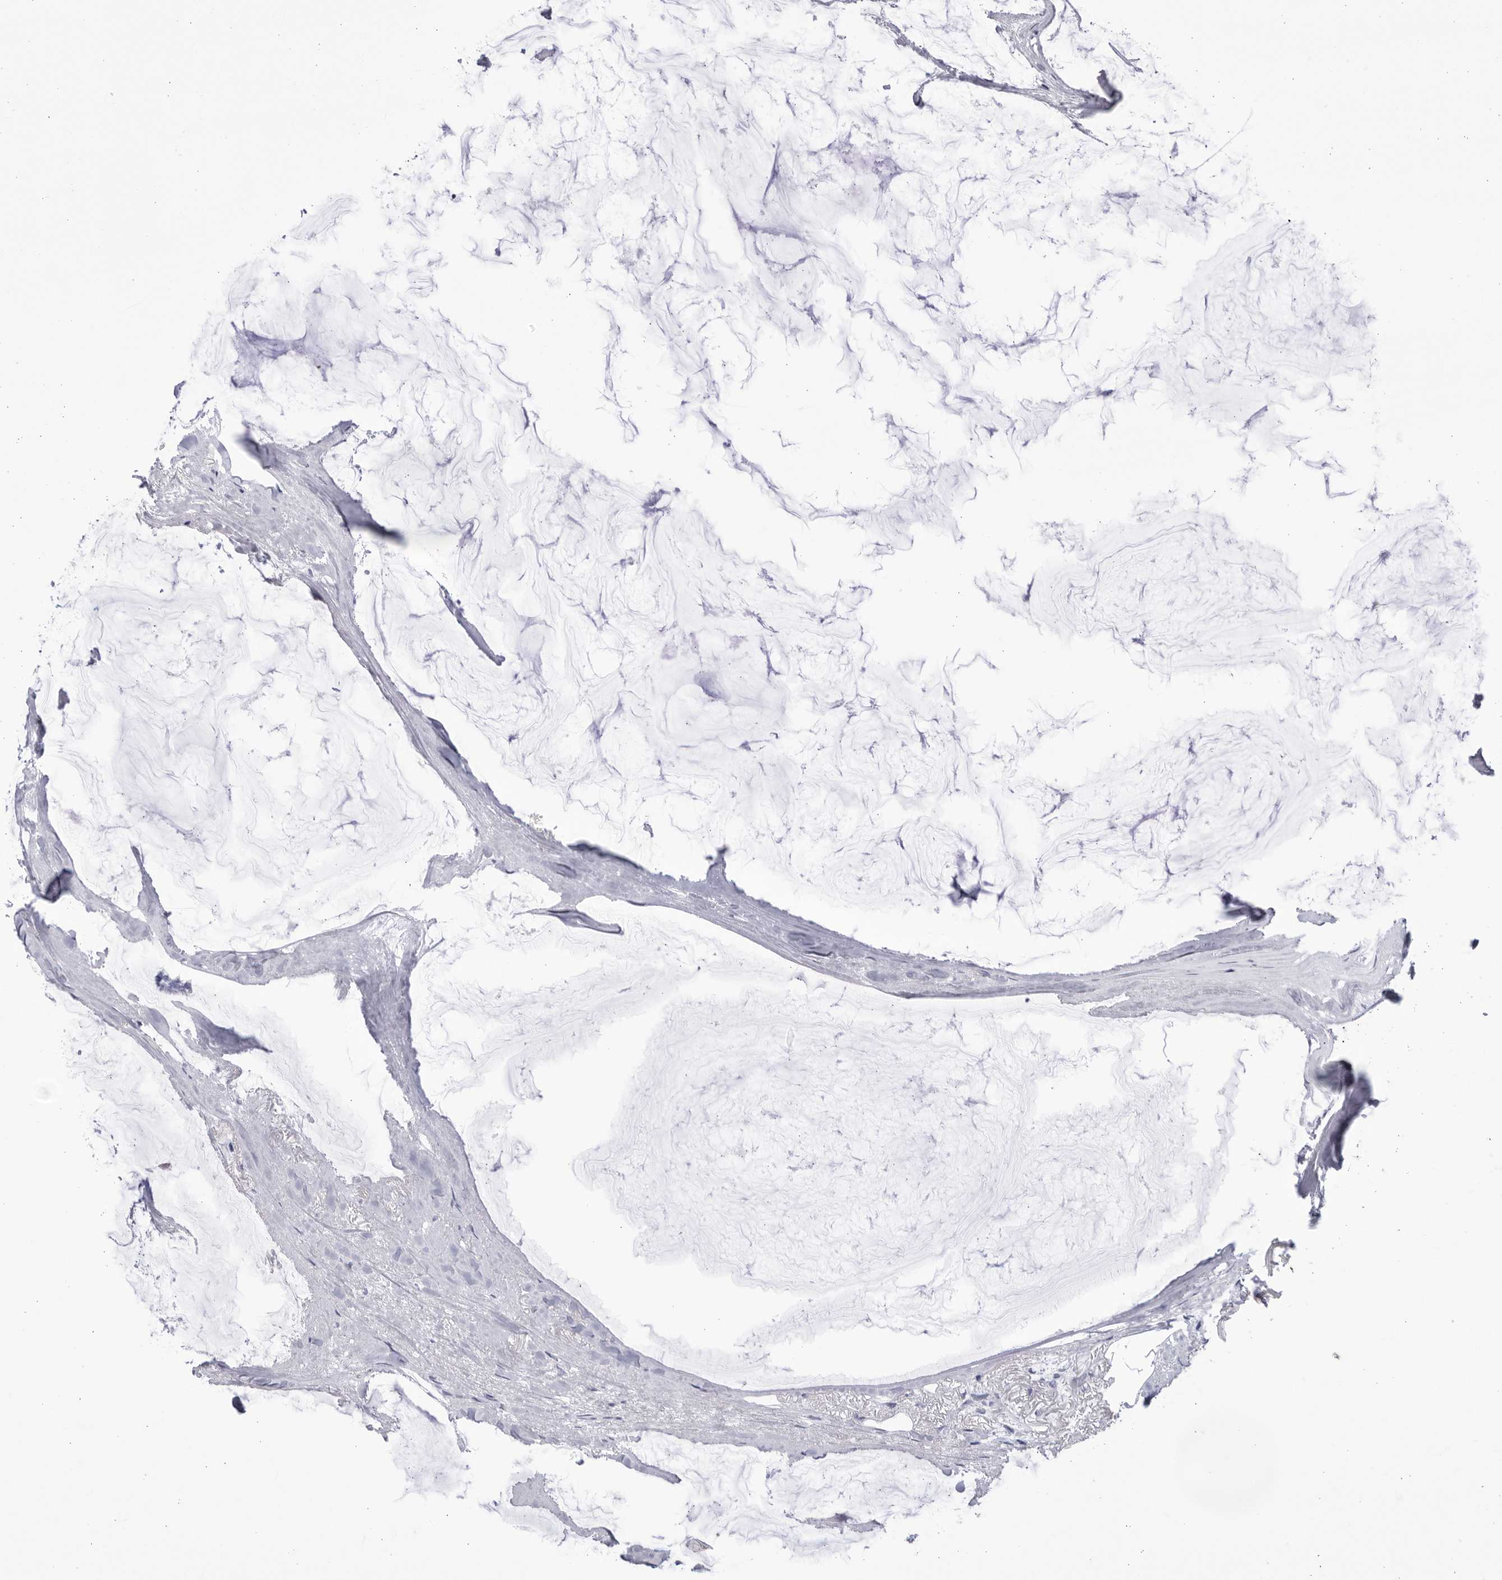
{"staining": {"intensity": "negative", "quantity": "none", "location": "none"}, "tissue": "breast cancer", "cell_type": "Tumor cells", "image_type": "cancer", "snomed": [{"axis": "morphology", "description": "Duct carcinoma"}, {"axis": "topography", "description": "Breast"}], "caption": "Infiltrating ductal carcinoma (breast) was stained to show a protein in brown. There is no significant positivity in tumor cells. Brightfield microscopy of immunohistochemistry (IHC) stained with DAB (3,3'-diaminobenzidine) (brown) and hematoxylin (blue), captured at high magnification.", "gene": "CCDC181", "patient": {"sex": "female", "age": 93}}